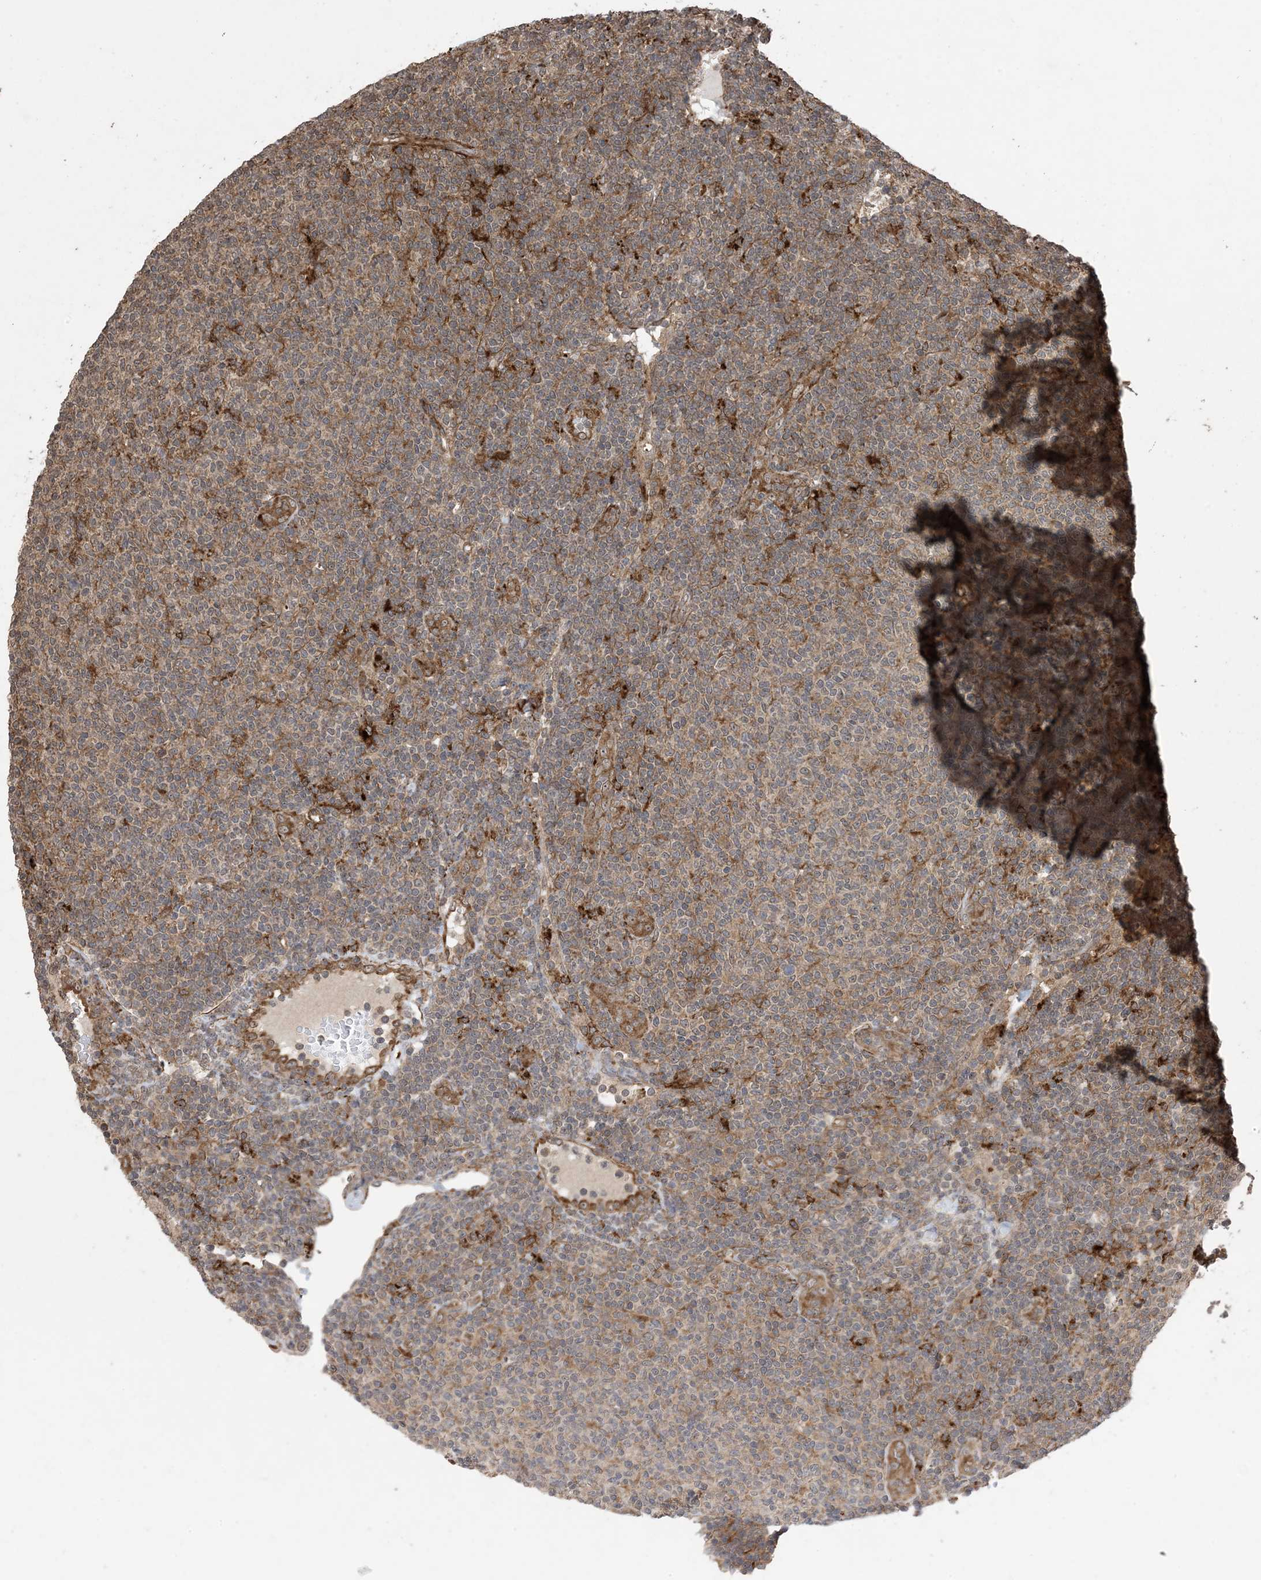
{"staining": {"intensity": "weak", "quantity": "25%-75%", "location": "cytoplasmic/membranous"}, "tissue": "lymphoma", "cell_type": "Tumor cells", "image_type": "cancer", "snomed": [{"axis": "morphology", "description": "Malignant lymphoma, non-Hodgkin's type, Low grade"}, {"axis": "topography", "description": "Lymph node"}], "caption": "This is a histology image of immunohistochemistry staining of lymphoma, which shows weak positivity in the cytoplasmic/membranous of tumor cells.", "gene": "ZNF511", "patient": {"sex": "male", "age": 66}}